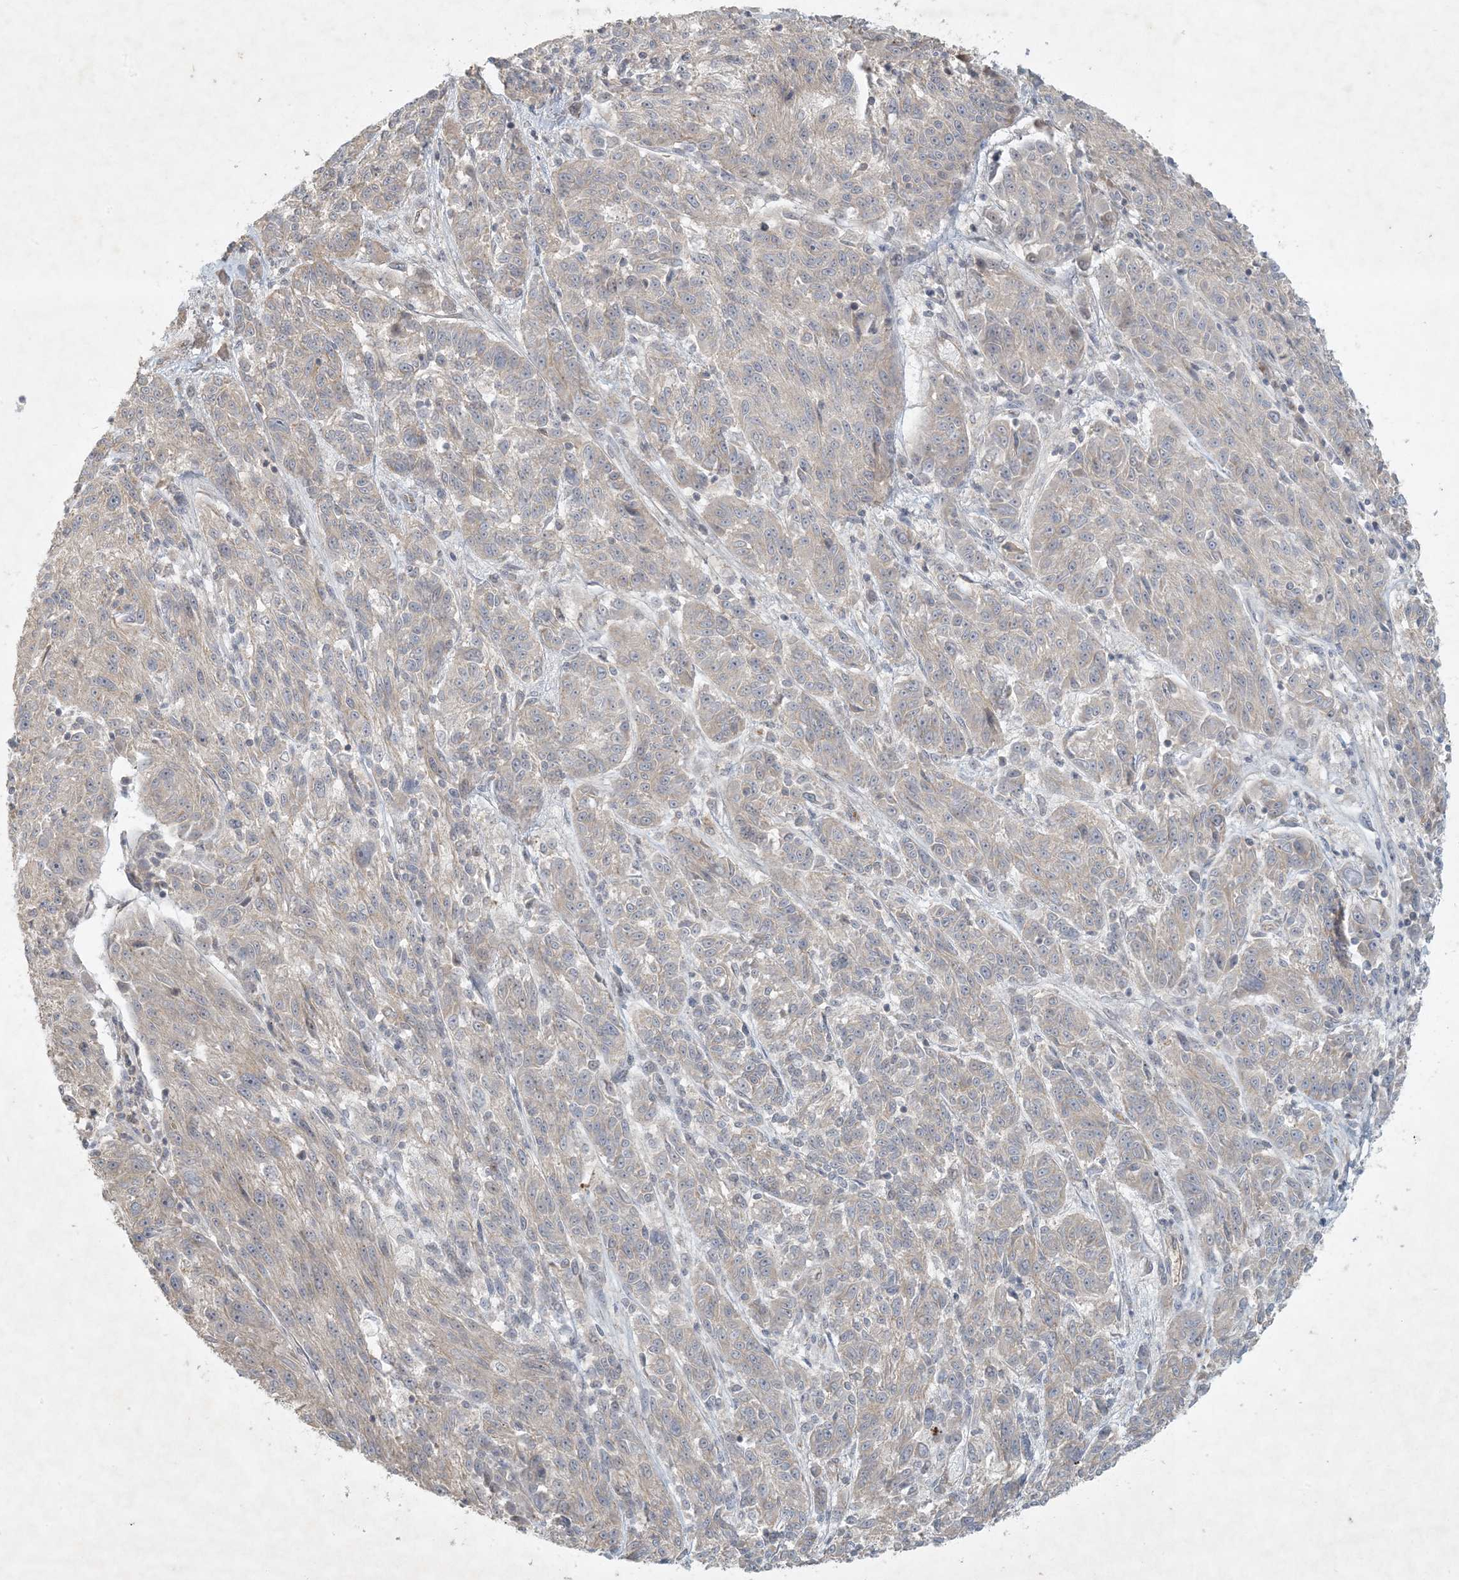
{"staining": {"intensity": "weak", "quantity": "<25%", "location": "cytoplasmic/membranous"}, "tissue": "melanoma", "cell_type": "Tumor cells", "image_type": "cancer", "snomed": [{"axis": "morphology", "description": "Malignant melanoma, NOS"}, {"axis": "topography", "description": "Skin"}], "caption": "Melanoma was stained to show a protein in brown. There is no significant expression in tumor cells.", "gene": "BCORL1", "patient": {"sex": "male", "age": 53}}